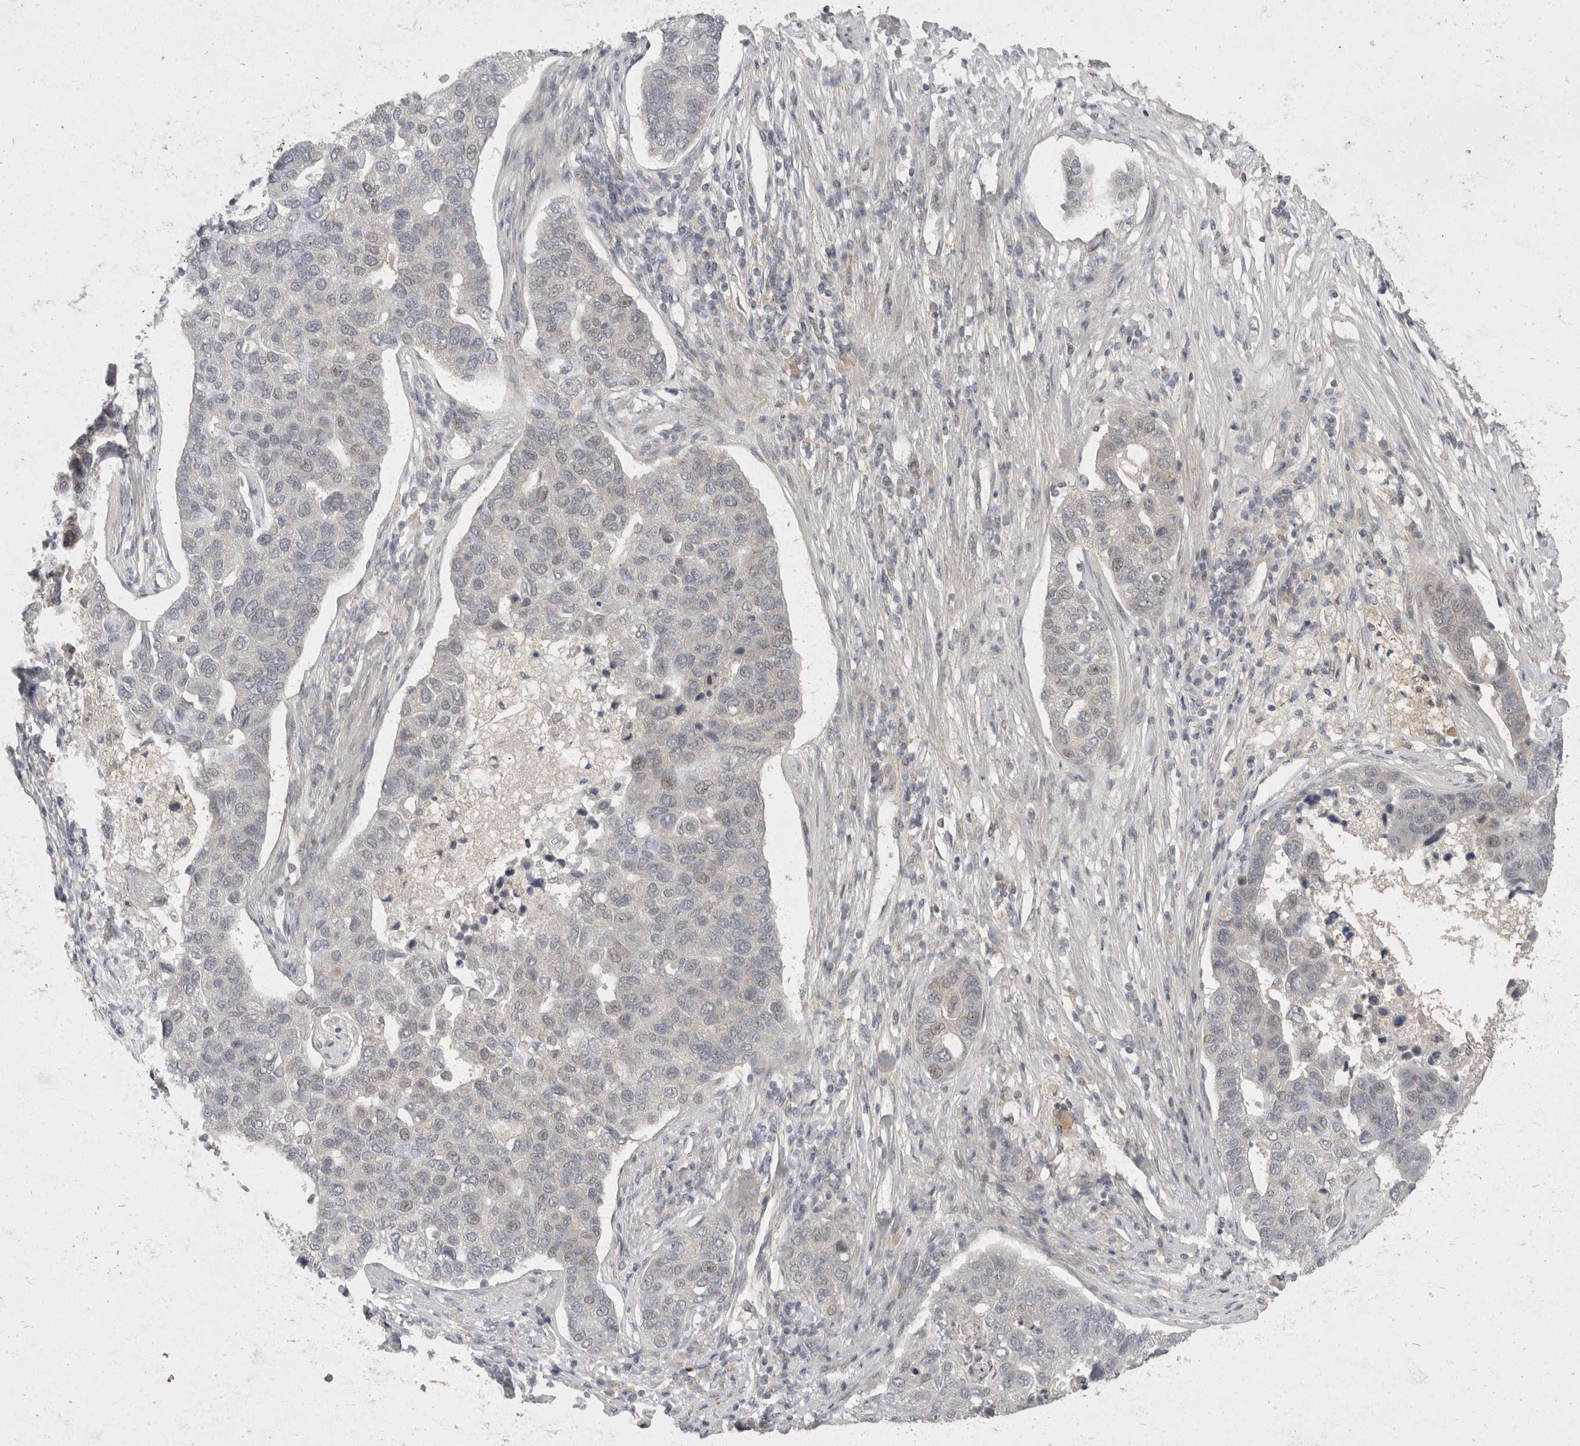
{"staining": {"intensity": "negative", "quantity": "none", "location": "none"}, "tissue": "pancreatic cancer", "cell_type": "Tumor cells", "image_type": "cancer", "snomed": [{"axis": "morphology", "description": "Adenocarcinoma, NOS"}, {"axis": "topography", "description": "Pancreas"}], "caption": "Micrograph shows no protein positivity in tumor cells of pancreatic adenocarcinoma tissue. (DAB immunohistochemistry with hematoxylin counter stain).", "gene": "TOM1L2", "patient": {"sex": "female", "age": 61}}